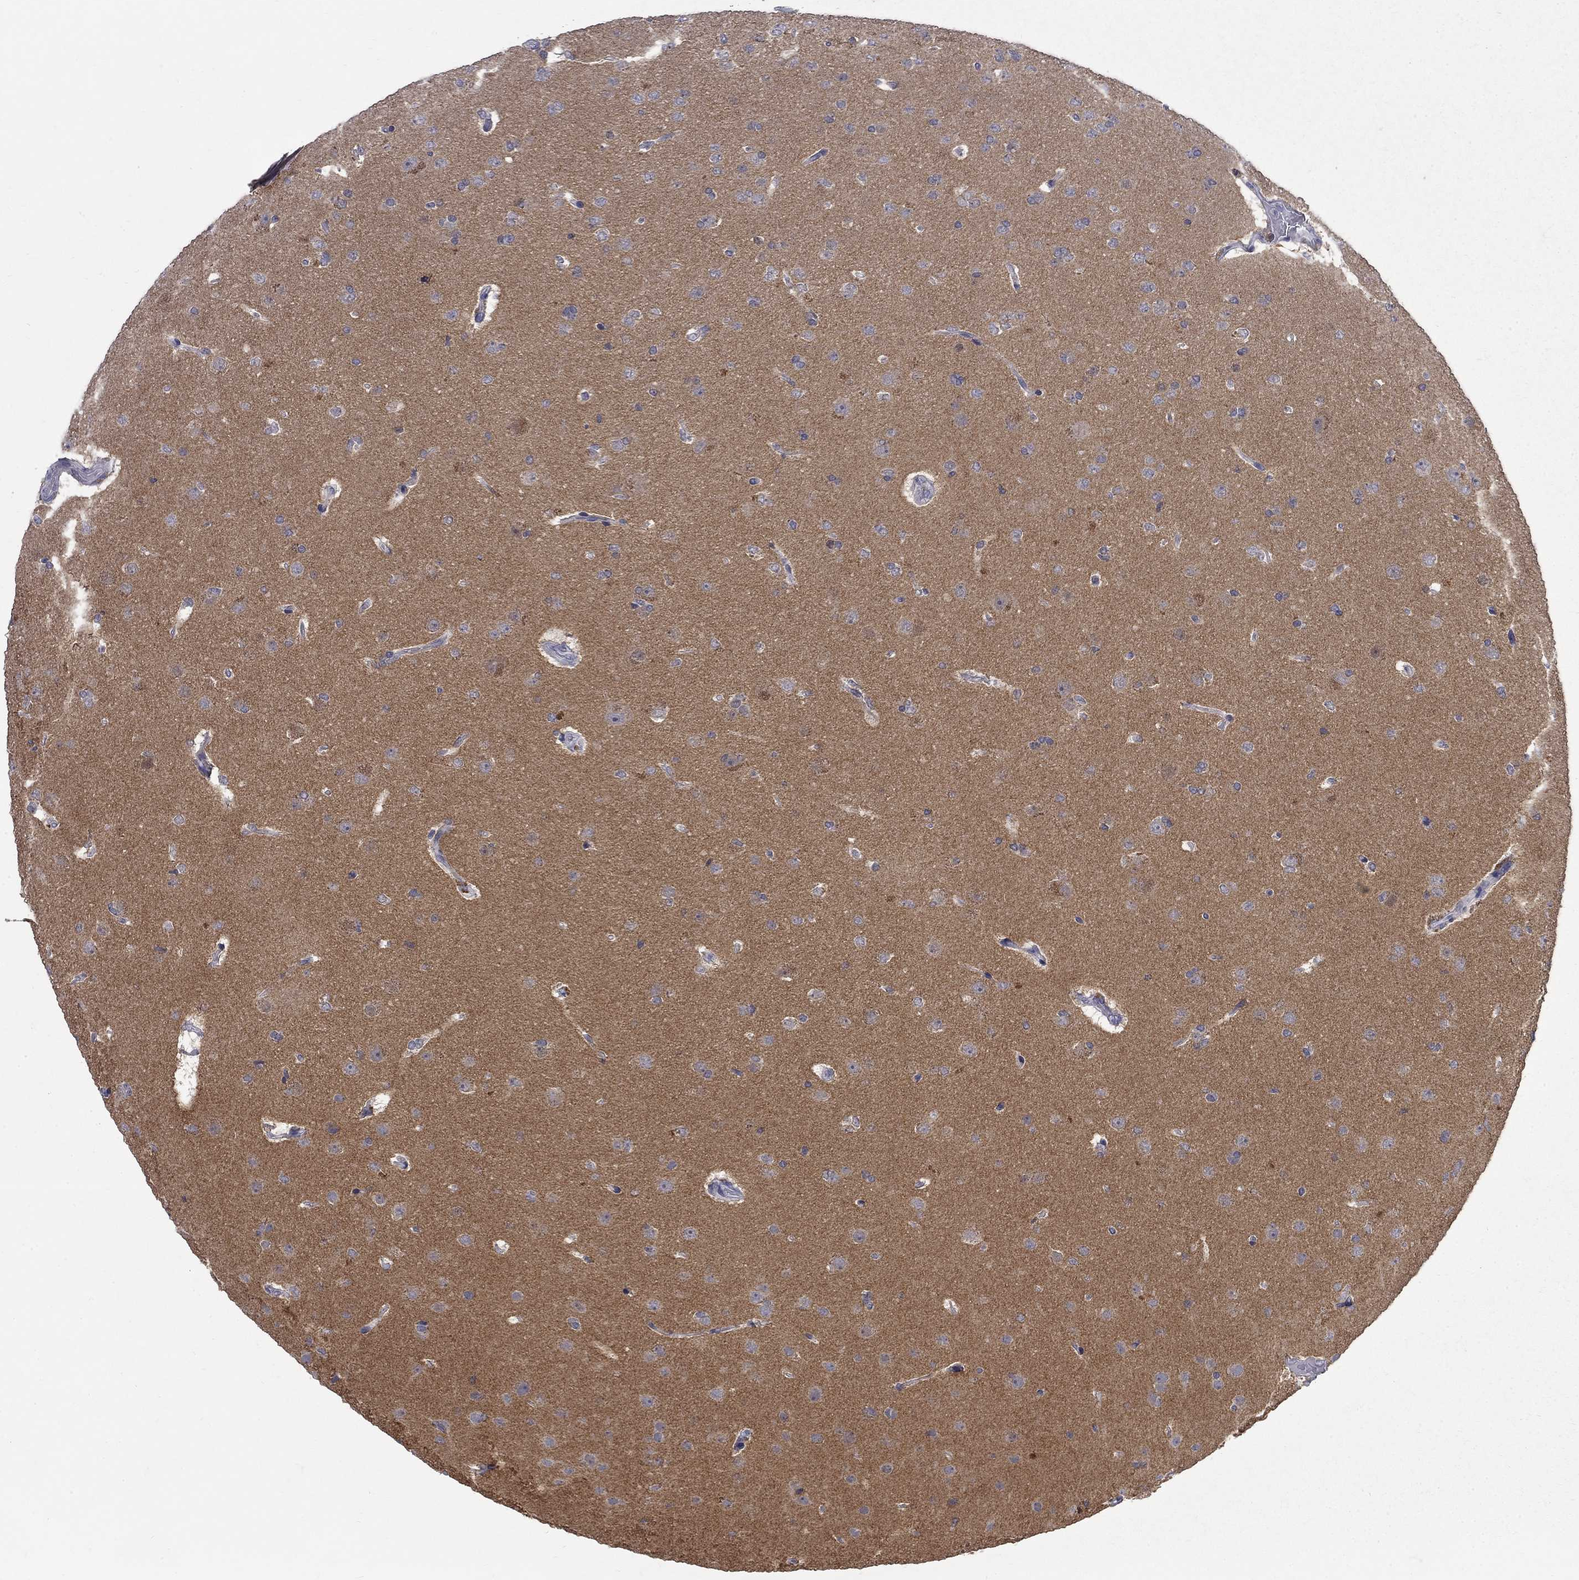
{"staining": {"intensity": "negative", "quantity": "none", "location": "none"}, "tissue": "glioma", "cell_type": "Tumor cells", "image_type": "cancer", "snomed": [{"axis": "morphology", "description": "Glioma, malignant, NOS"}, {"axis": "topography", "description": "Cerebral cortex"}], "caption": "Immunohistochemistry micrograph of human glioma stained for a protein (brown), which exhibits no positivity in tumor cells.", "gene": "CTNND2", "patient": {"sex": "male", "age": 58}}